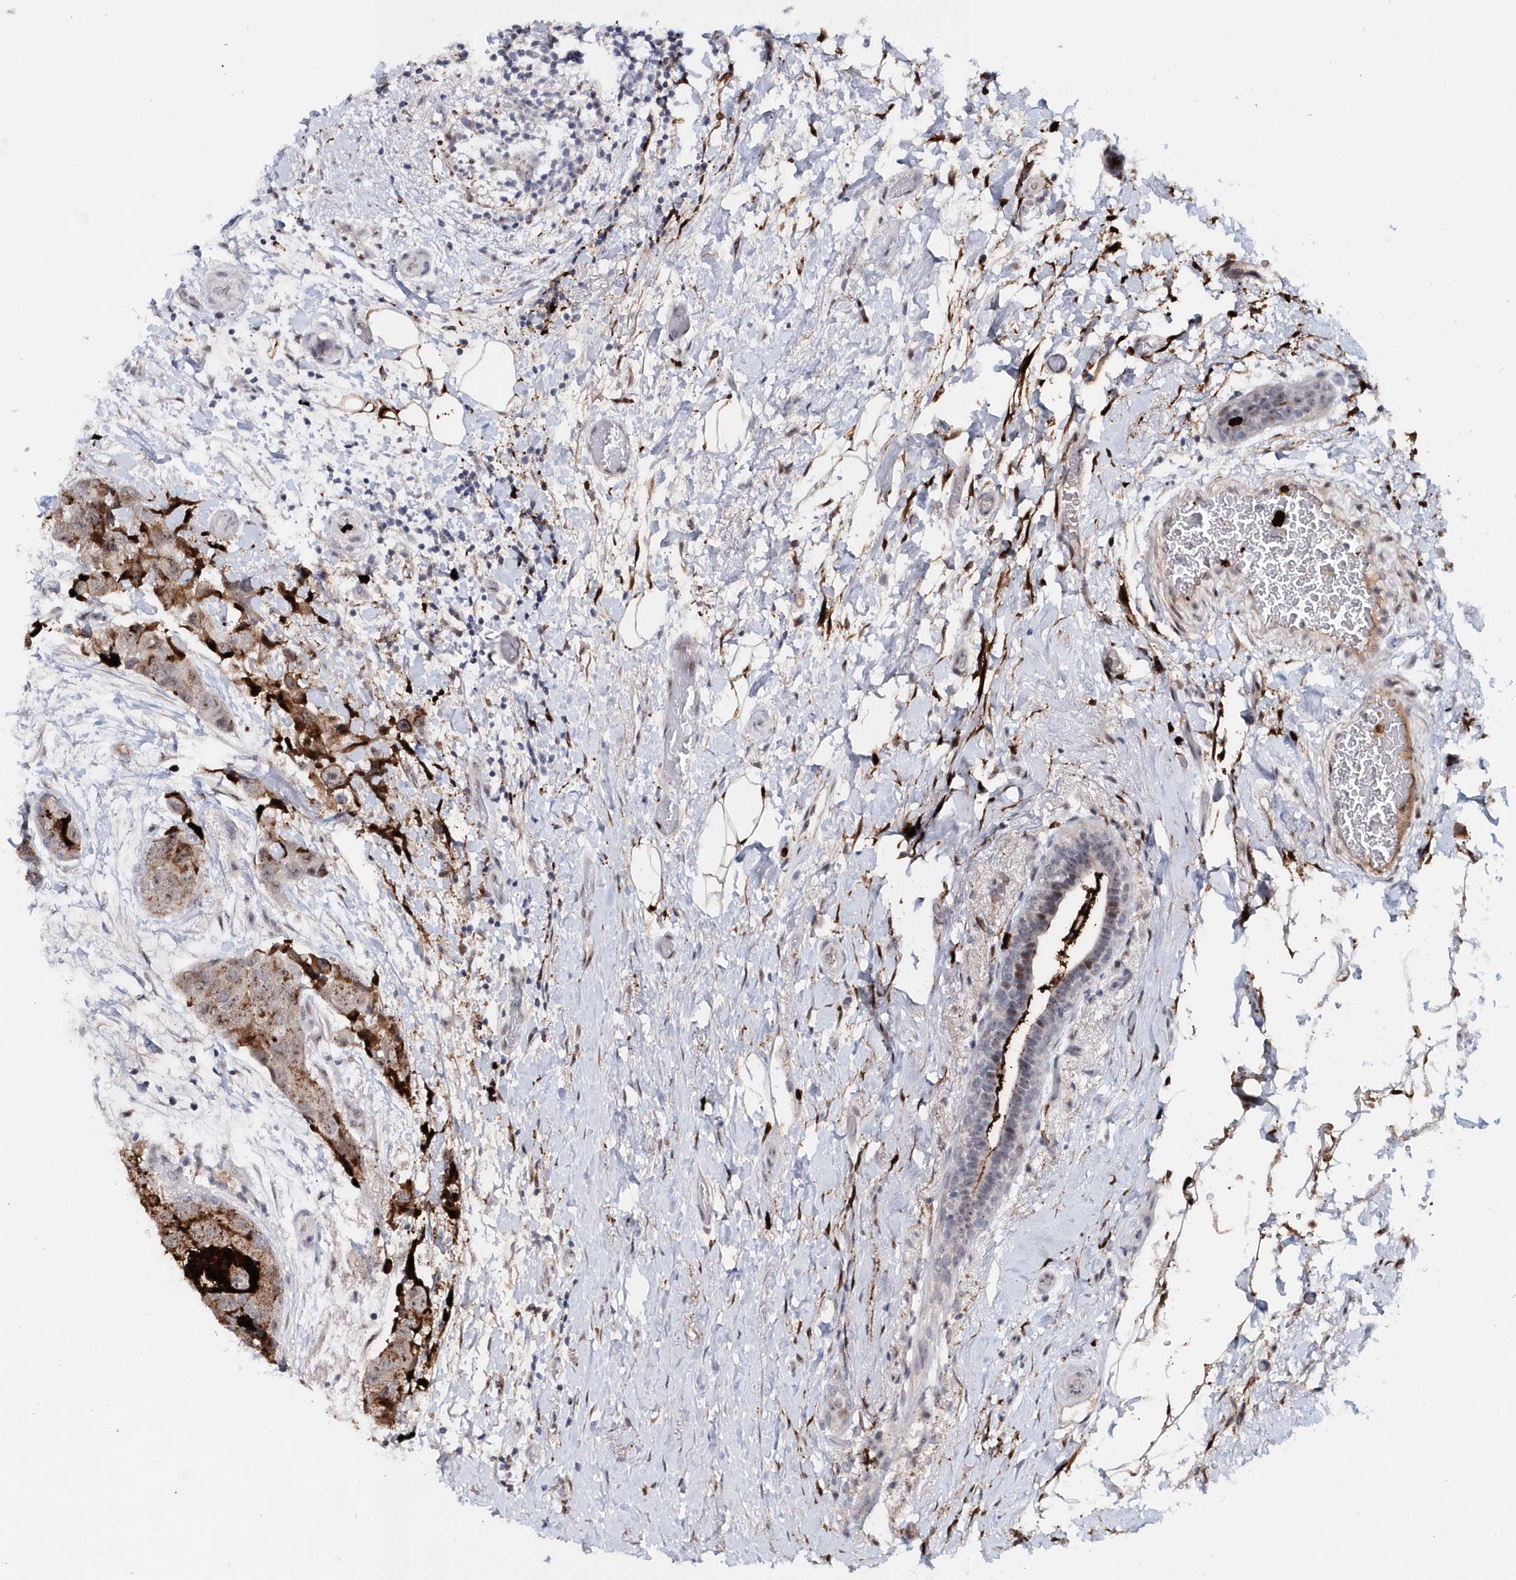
{"staining": {"intensity": "moderate", "quantity": ">75%", "location": "cytoplasmic/membranous"}, "tissue": "breast cancer", "cell_type": "Tumor cells", "image_type": "cancer", "snomed": [{"axis": "morphology", "description": "Duct carcinoma"}, {"axis": "topography", "description": "Breast"}], "caption": "A brown stain labels moderate cytoplasmic/membranous expression of a protein in breast cancer (invasive ductal carcinoma) tumor cells.", "gene": "ASCL4", "patient": {"sex": "female", "age": 62}}